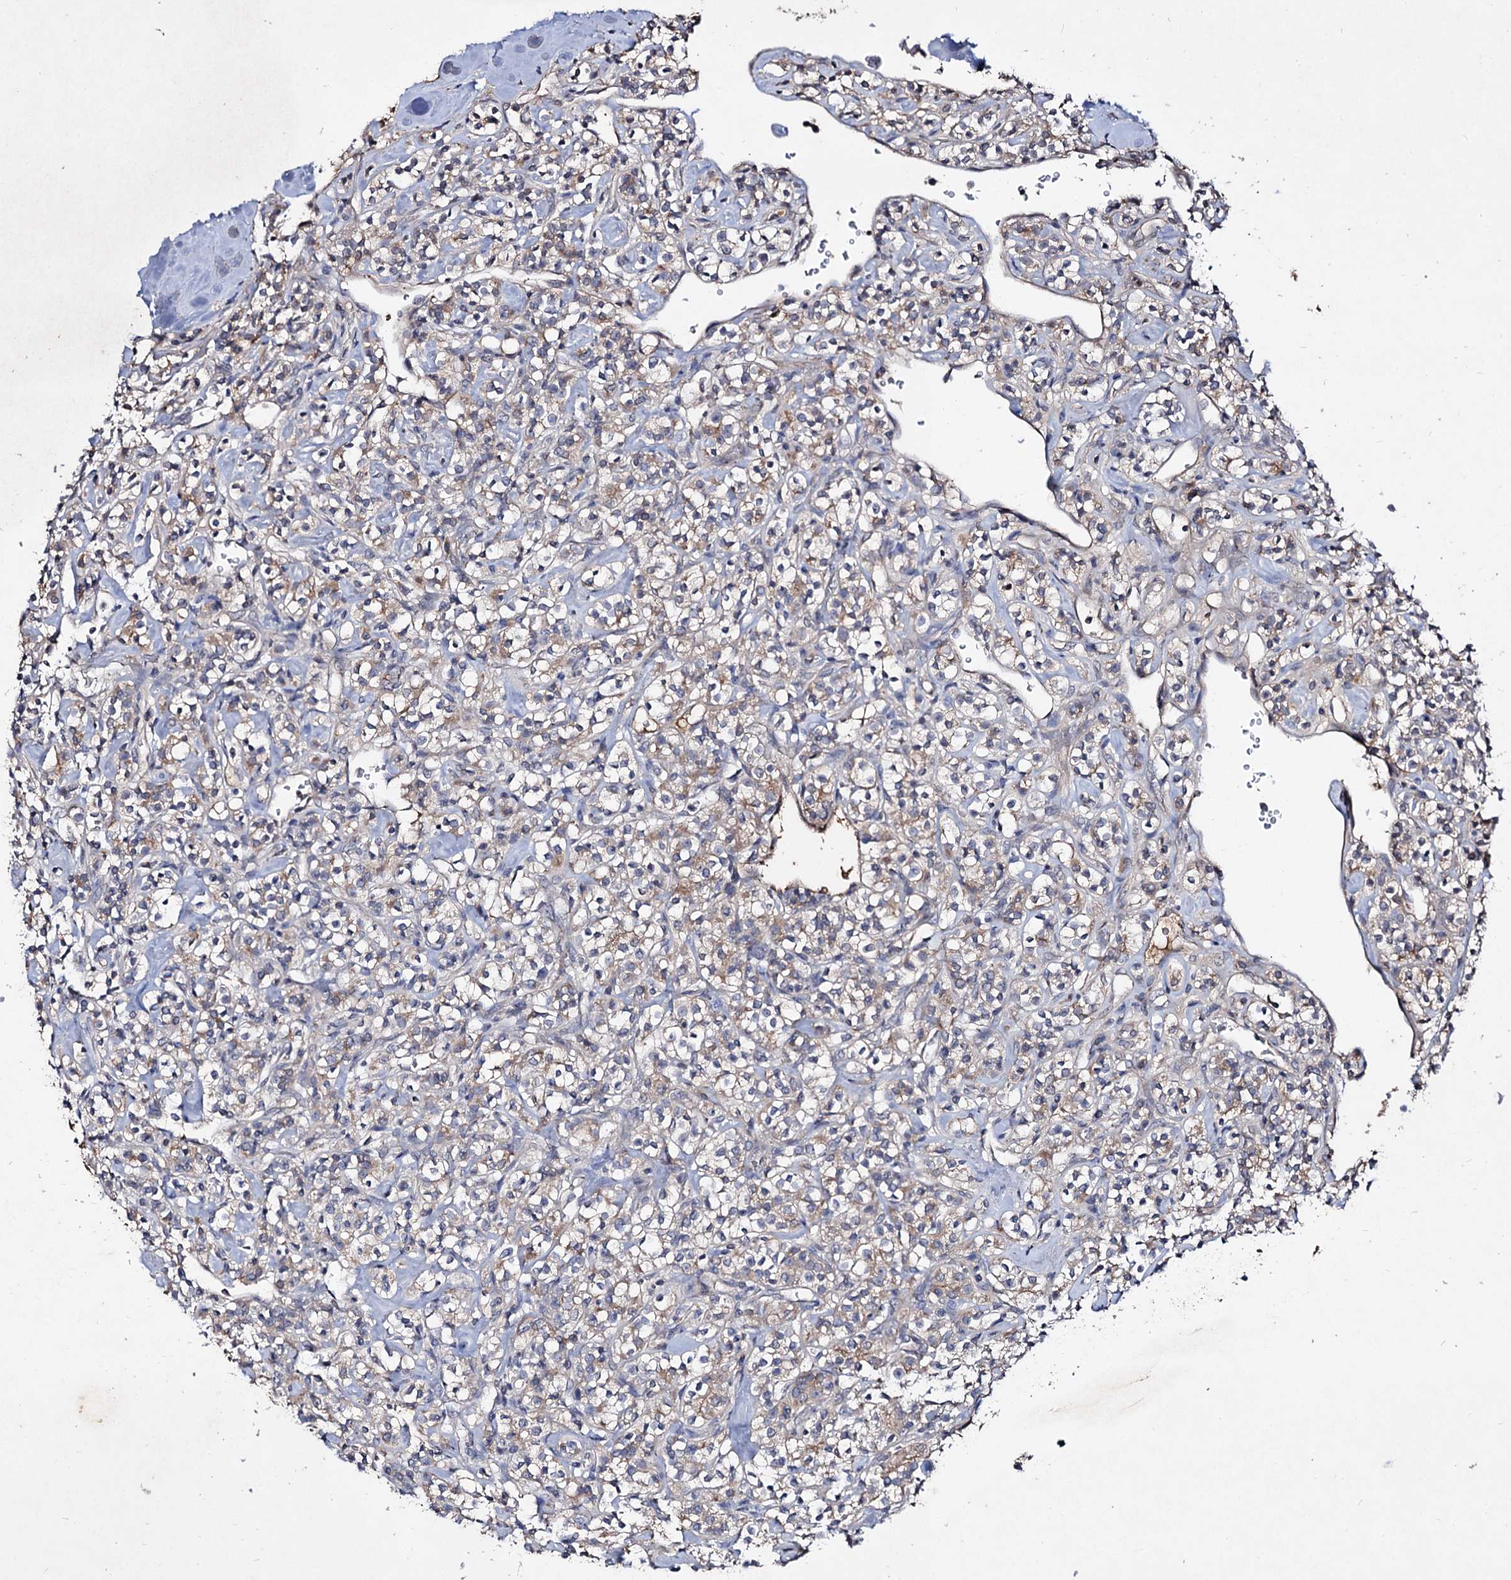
{"staining": {"intensity": "weak", "quantity": "25%-75%", "location": "cytoplasmic/membranous"}, "tissue": "renal cancer", "cell_type": "Tumor cells", "image_type": "cancer", "snomed": [{"axis": "morphology", "description": "Adenocarcinoma, NOS"}, {"axis": "topography", "description": "Kidney"}], "caption": "Adenocarcinoma (renal) was stained to show a protein in brown. There is low levels of weak cytoplasmic/membranous expression in about 25%-75% of tumor cells.", "gene": "ARFIP2", "patient": {"sex": "male", "age": 77}}